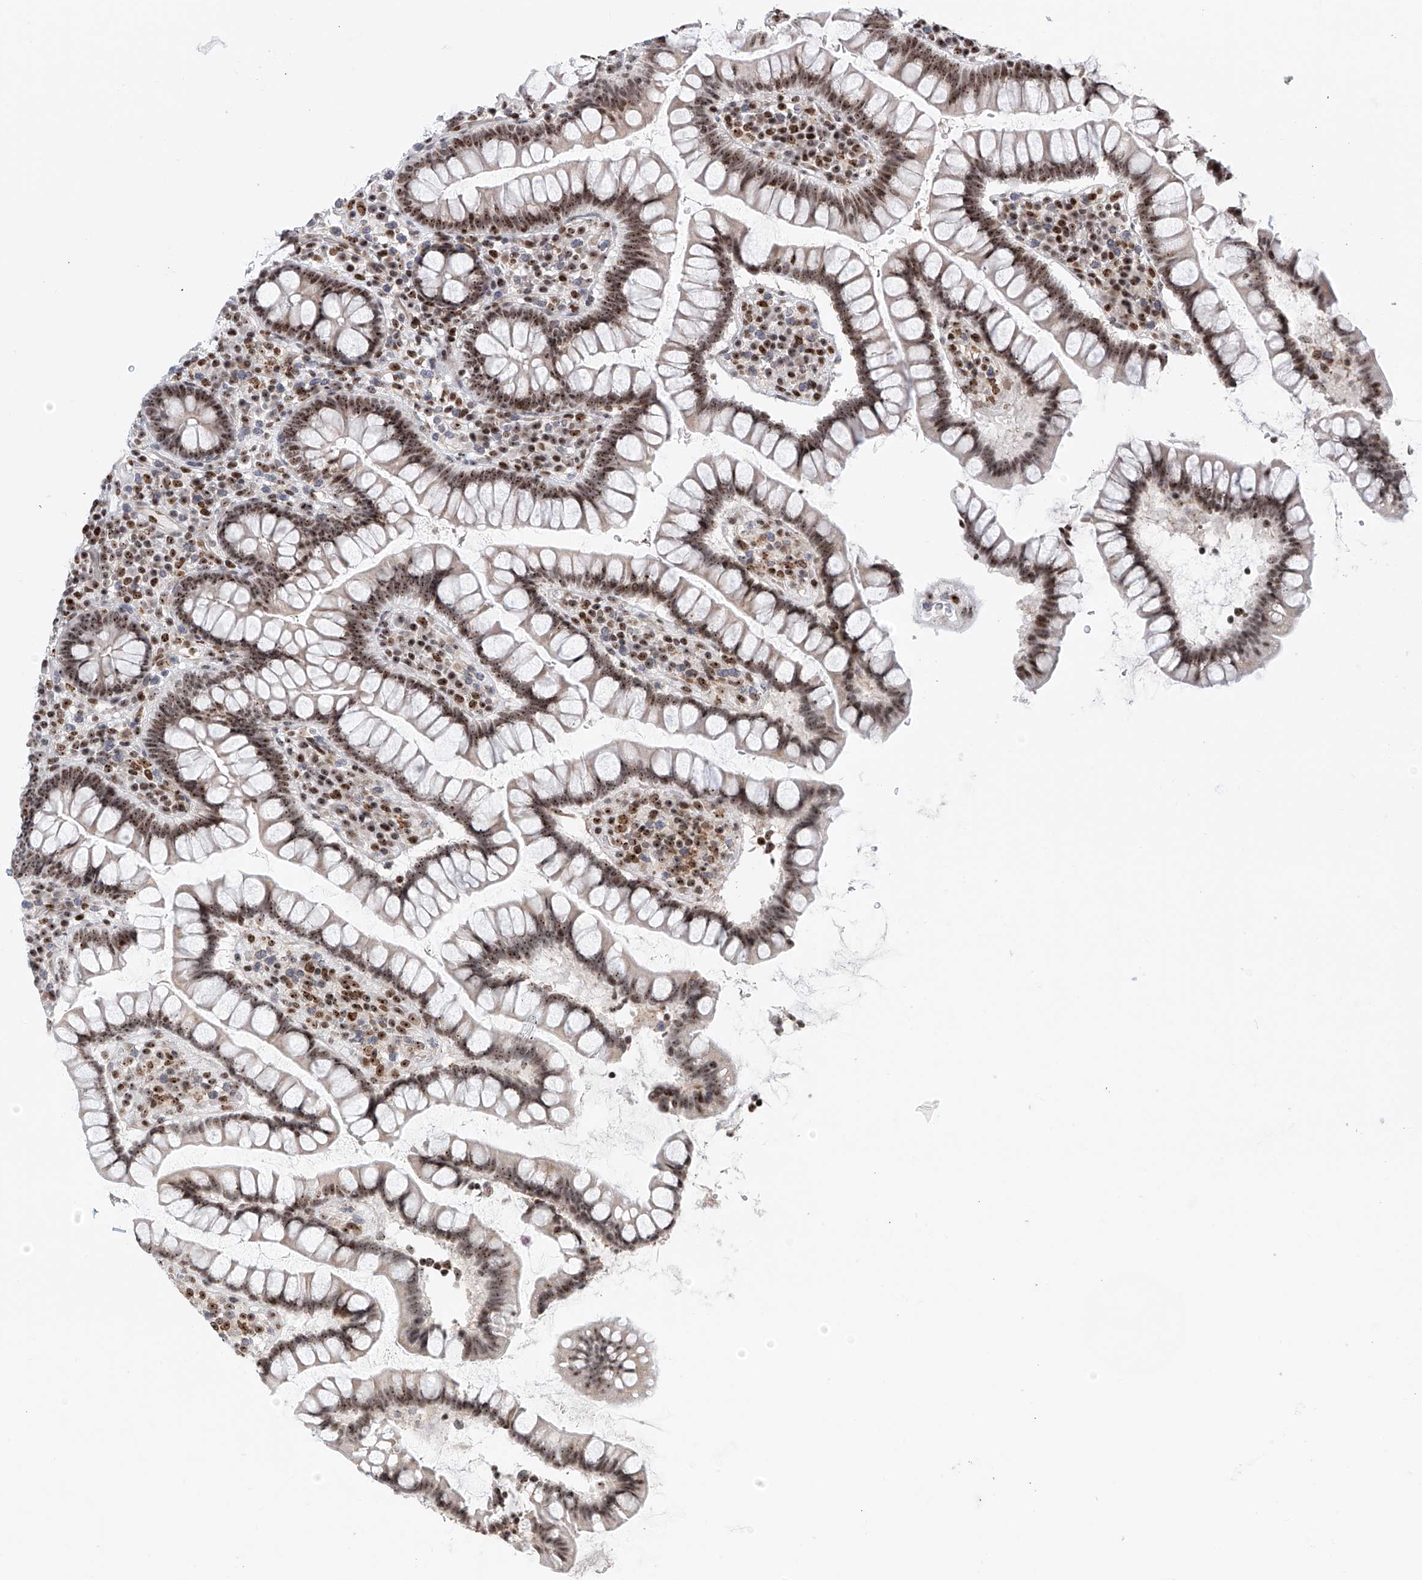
{"staining": {"intensity": "strong", "quantity": ">75%", "location": "nuclear"}, "tissue": "colon", "cell_type": "Endothelial cells", "image_type": "normal", "snomed": [{"axis": "morphology", "description": "Normal tissue, NOS"}, {"axis": "topography", "description": "Colon"}], "caption": "Colon stained with a brown dye demonstrates strong nuclear positive expression in about >75% of endothelial cells.", "gene": "PRUNE2", "patient": {"sex": "female", "age": 79}}